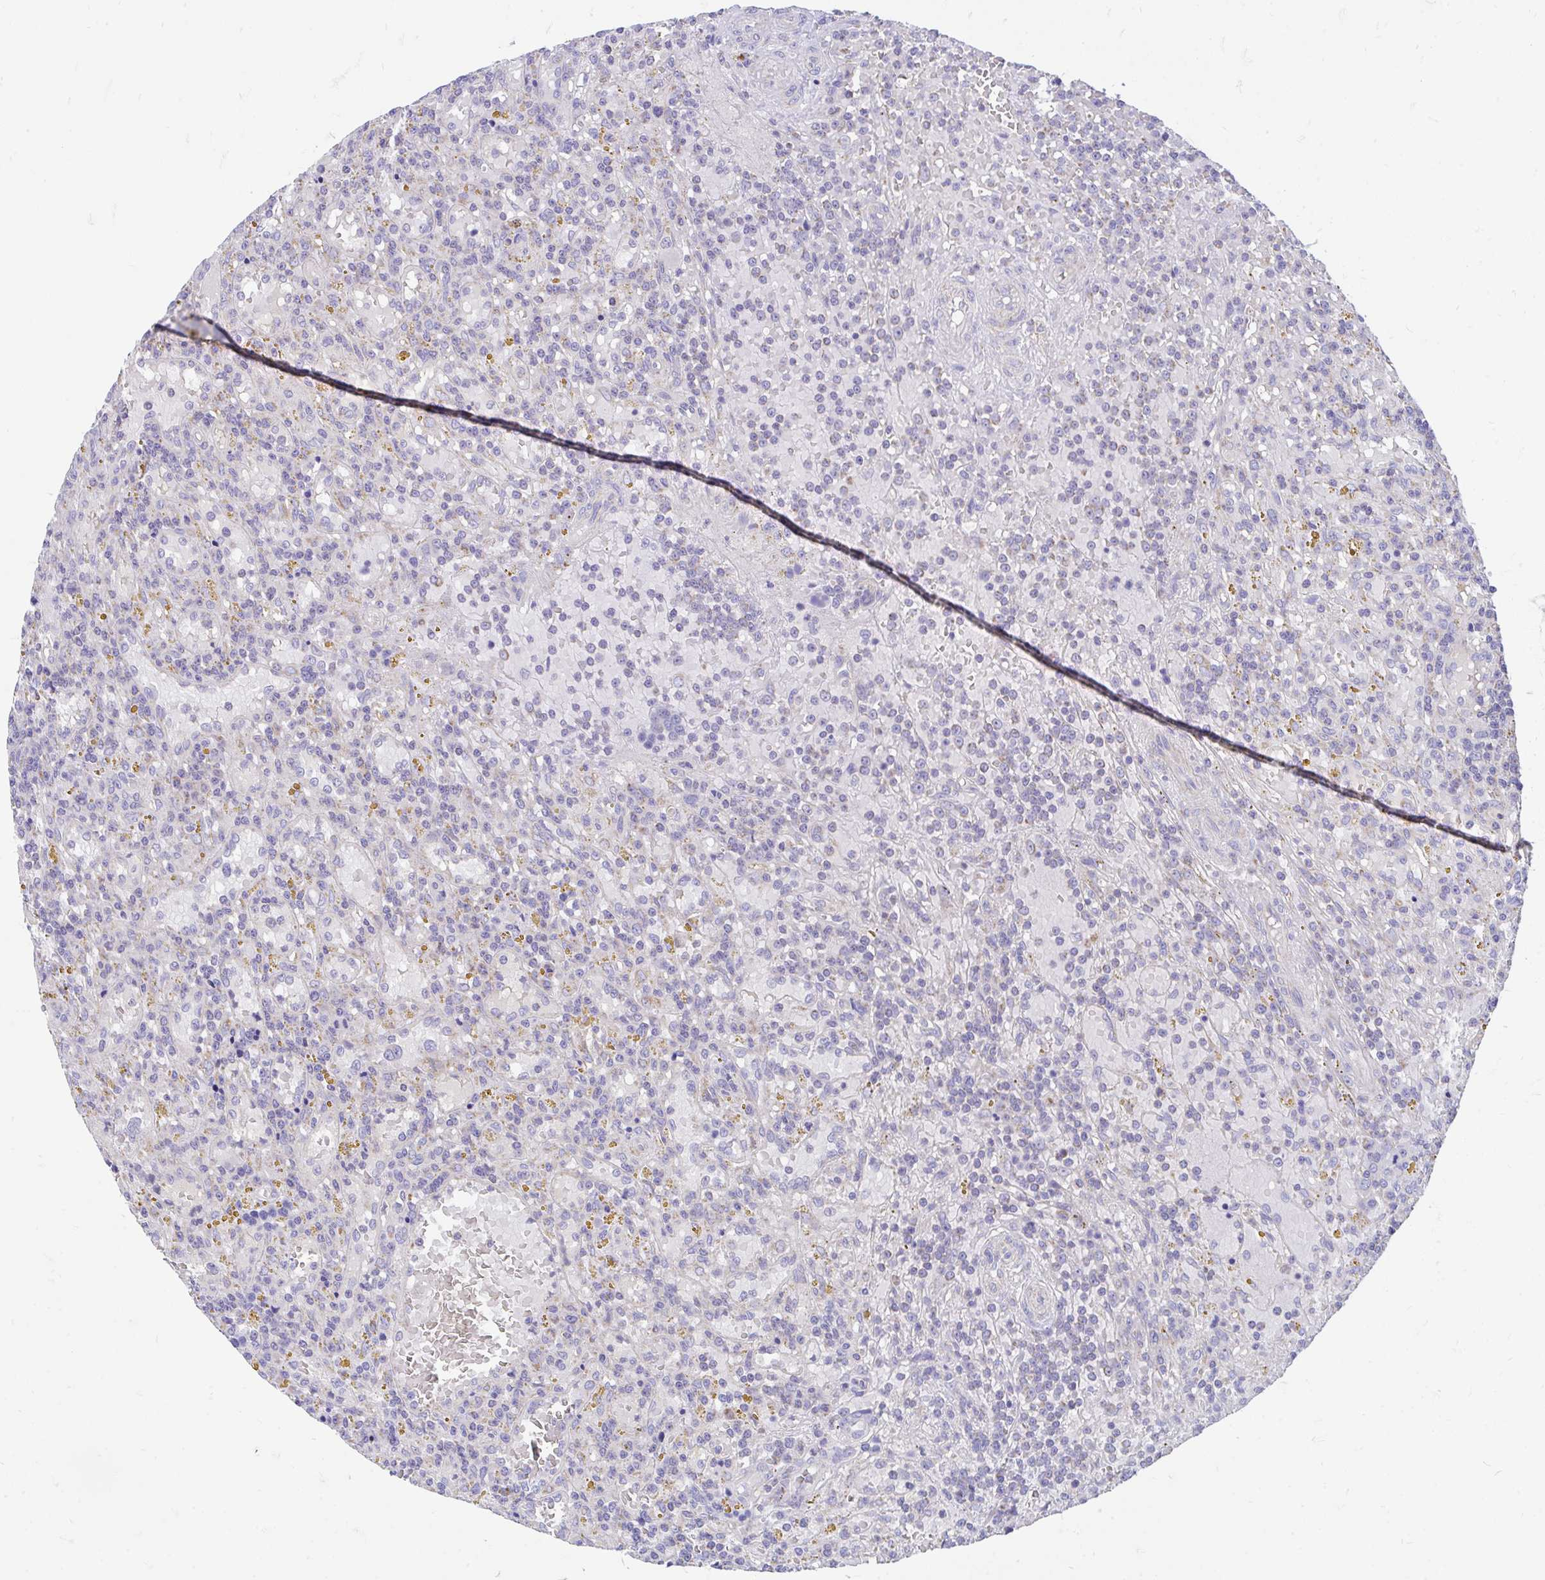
{"staining": {"intensity": "negative", "quantity": "none", "location": "none"}, "tissue": "lymphoma", "cell_type": "Tumor cells", "image_type": "cancer", "snomed": [{"axis": "morphology", "description": "Malignant lymphoma, non-Hodgkin's type, Low grade"}, {"axis": "topography", "description": "Spleen"}], "caption": "This is an immunohistochemistry micrograph of malignant lymphoma, non-Hodgkin's type (low-grade). There is no staining in tumor cells.", "gene": "FHIP1B", "patient": {"sex": "female", "age": 65}}